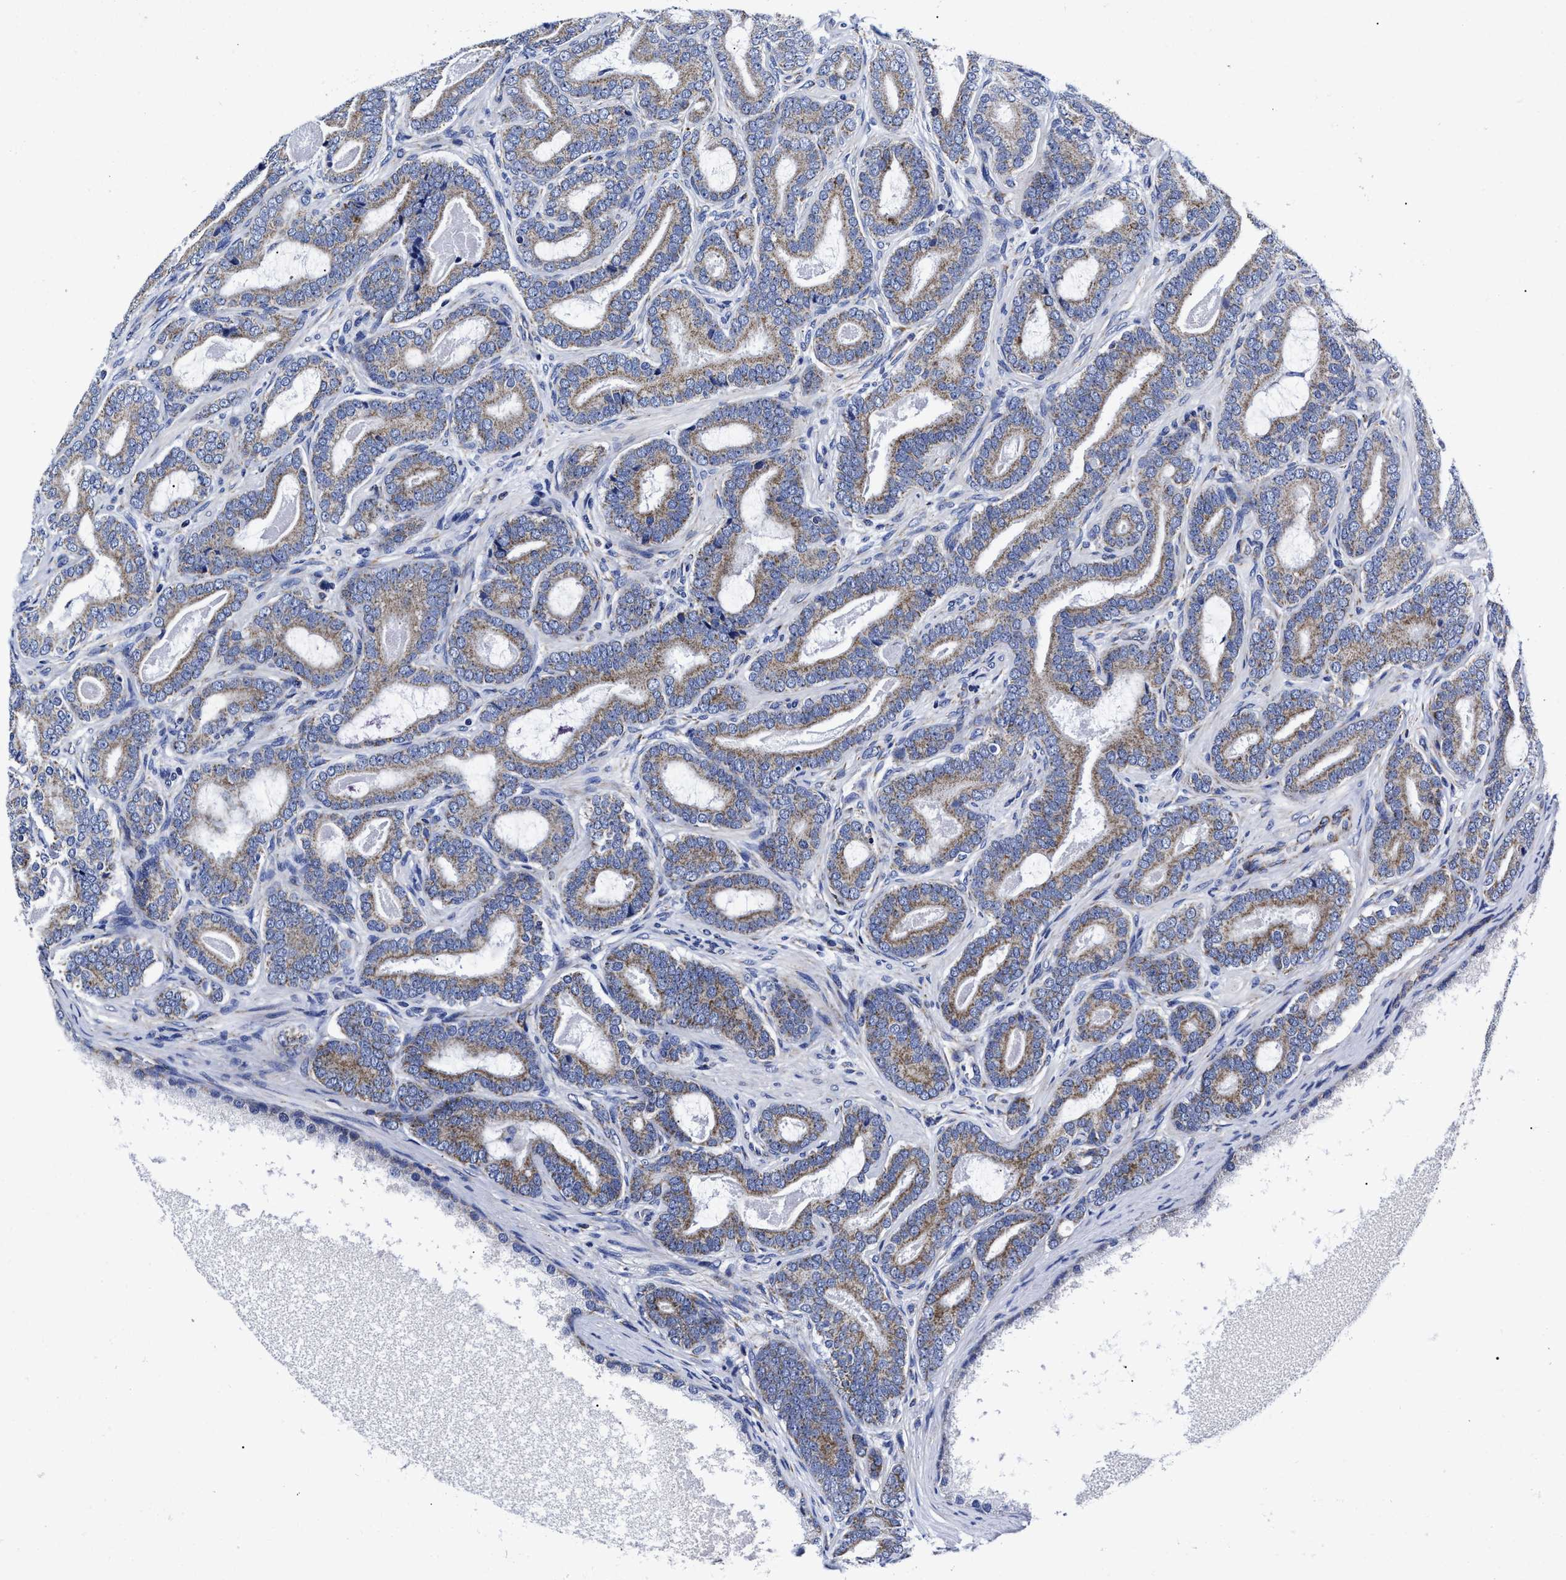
{"staining": {"intensity": "weak", "quantity": ">75%", "location": "cytoplasmic/membranous"}, "tissue": "prostate cancer", "cell_type": "Tumor cells", "image_type": "cancer", "snomed": [{"axis": "morphology", "description": "Adenocarcinoma, High grade"}, {"axis": "topography", "description": "Prostate"}], "caption": "Weak cytoplasmic/membranous staining is identified in about >75% of tumor cells in prostate cancer.", "gene": "HINT2", "patient": {"sex": "male", "age": 60}}